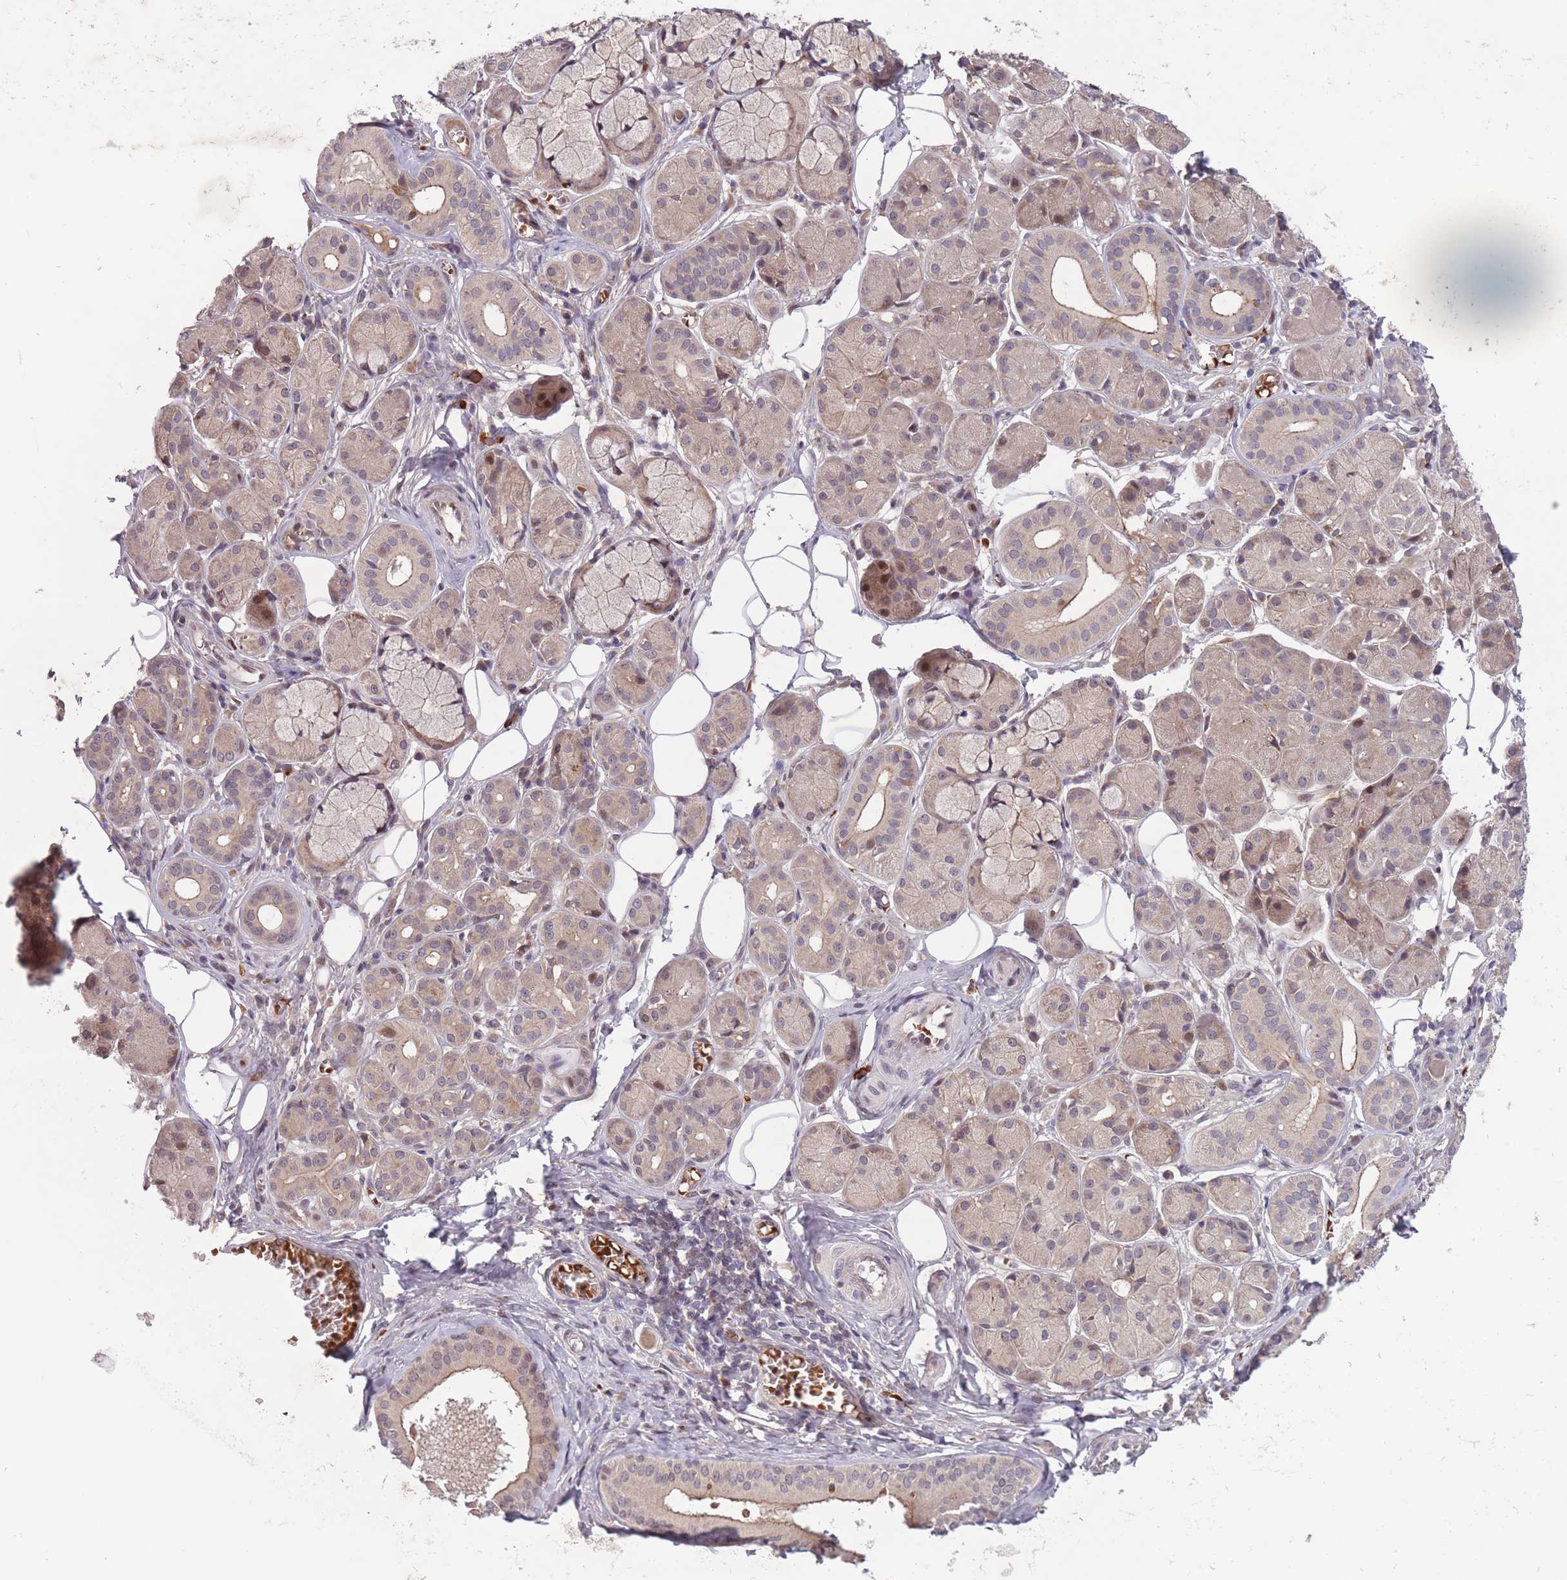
{"staining": {"intensity": "moderate", "quantity": "25%-75%", "location": "cytoplasmic/membranous"}, "tissue": "salivary gland", "cell_type": "Glandular cells", "image_type": "normal", "snomed": [{"axis": "morphology", "description": "Squamous cell carcinoma, NOS"}, {"axis": "topography", "description": "Skin"}, {"axis": "topography", "description": "Head-Neck"}], "caption": "Immunohistochemistry (IHC) of benign salivary gland exhibits medium levels of moderate cytoplasmic/membranous positivity in approximately 25%-75% of glandular cells. The staining is performed using DAB (3,3'-diaminobenzidine) brown chromogen to label protein expression. The nuclei are counter-stained blue using hematoxylin.", "gene": "SECTM1", "patient": {"sex": "male", "age": 80}}